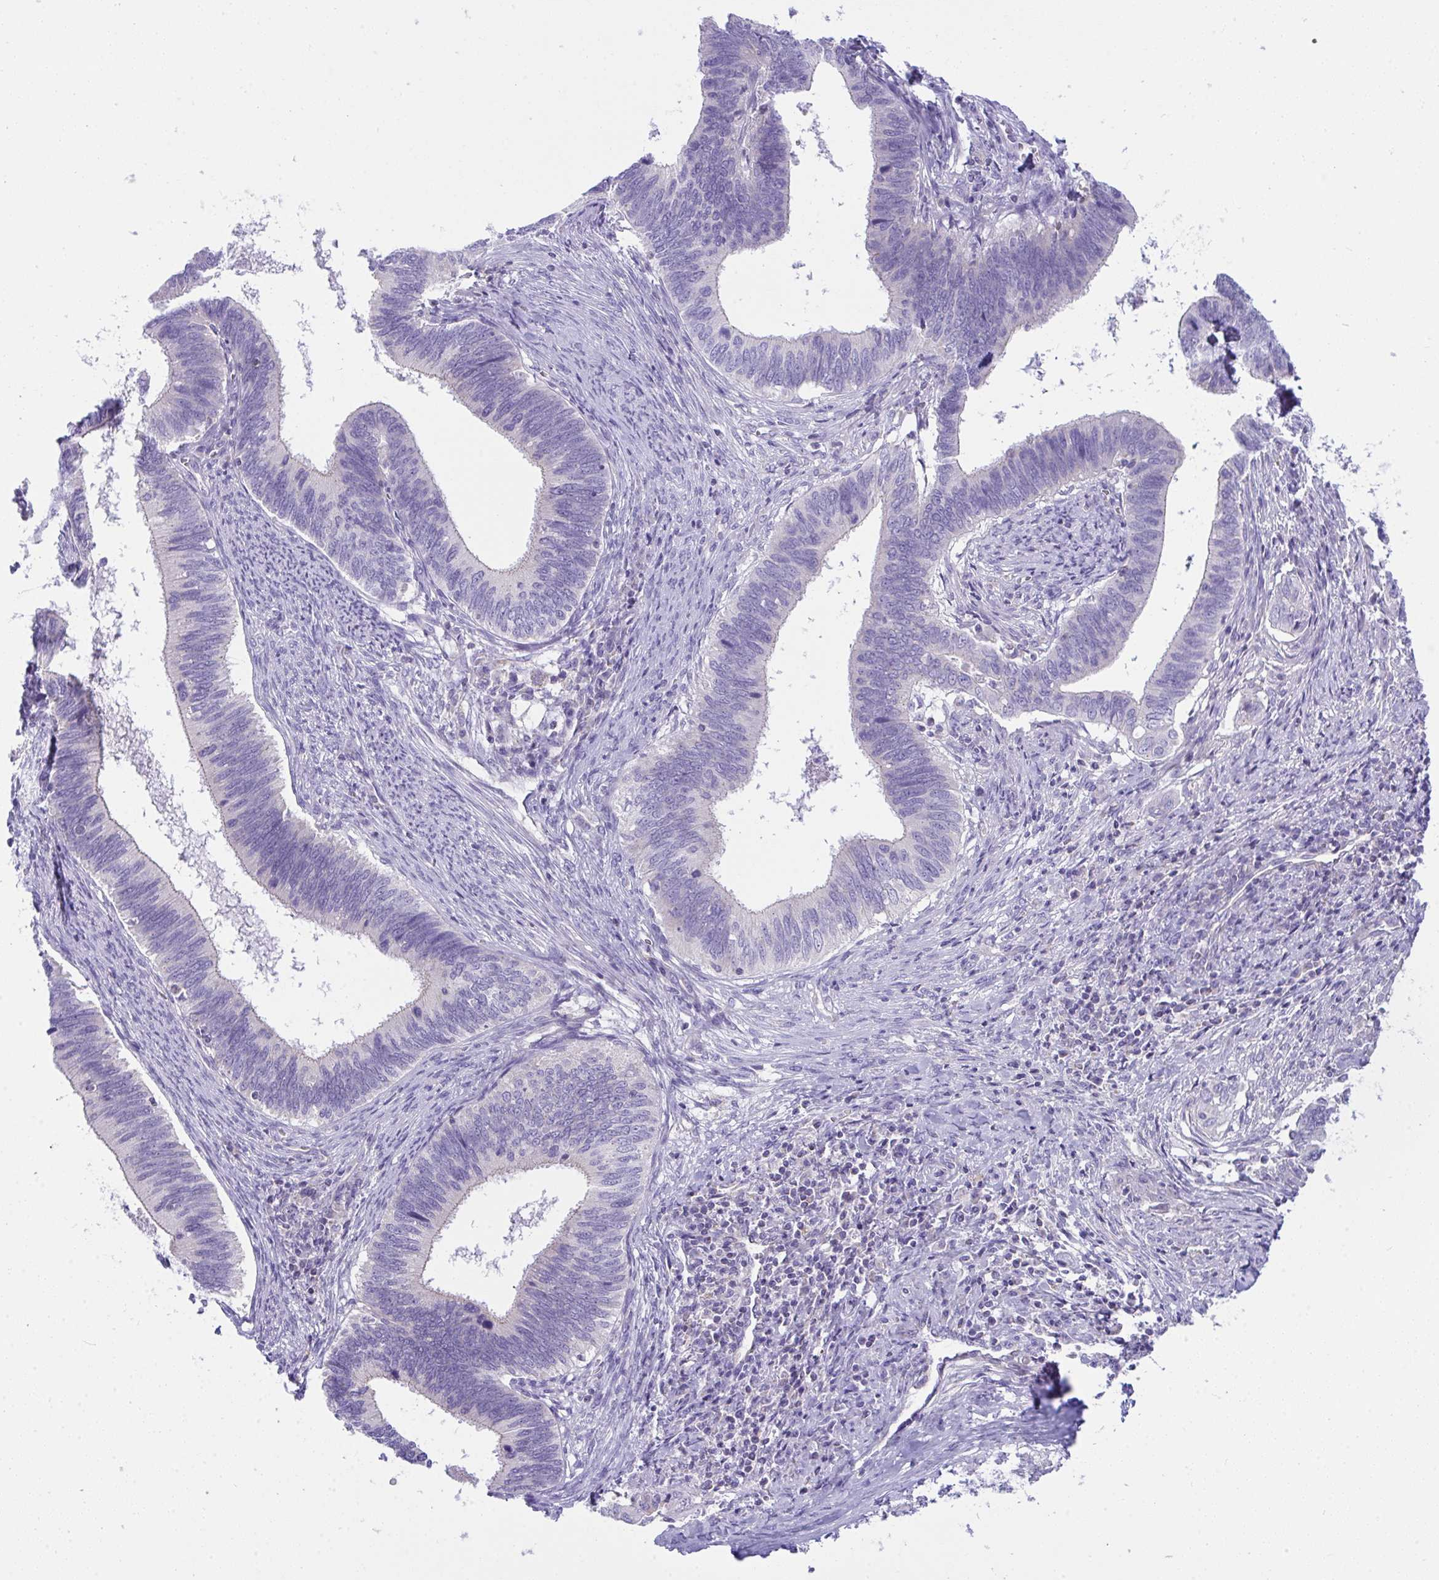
{"staining": {"intensity": "negative", "quantity": "none", "location": "none"}, "tissue": "cervical cancer", "cell_type": "Tumor cells", "image_type": "cancer", "snomed": [{"axis": "morphology", "description": "Adenocarcinoma, NOS"}, {"axis": "topography", "description": "Cervix"}], "caption": "This is an IHC photomicrograph of cervical cancer (adenocarcinoma). There is no expression in tumor cells.", "gene": "PLA2G12B", "patient": {"sex": "female", "age": 42}}